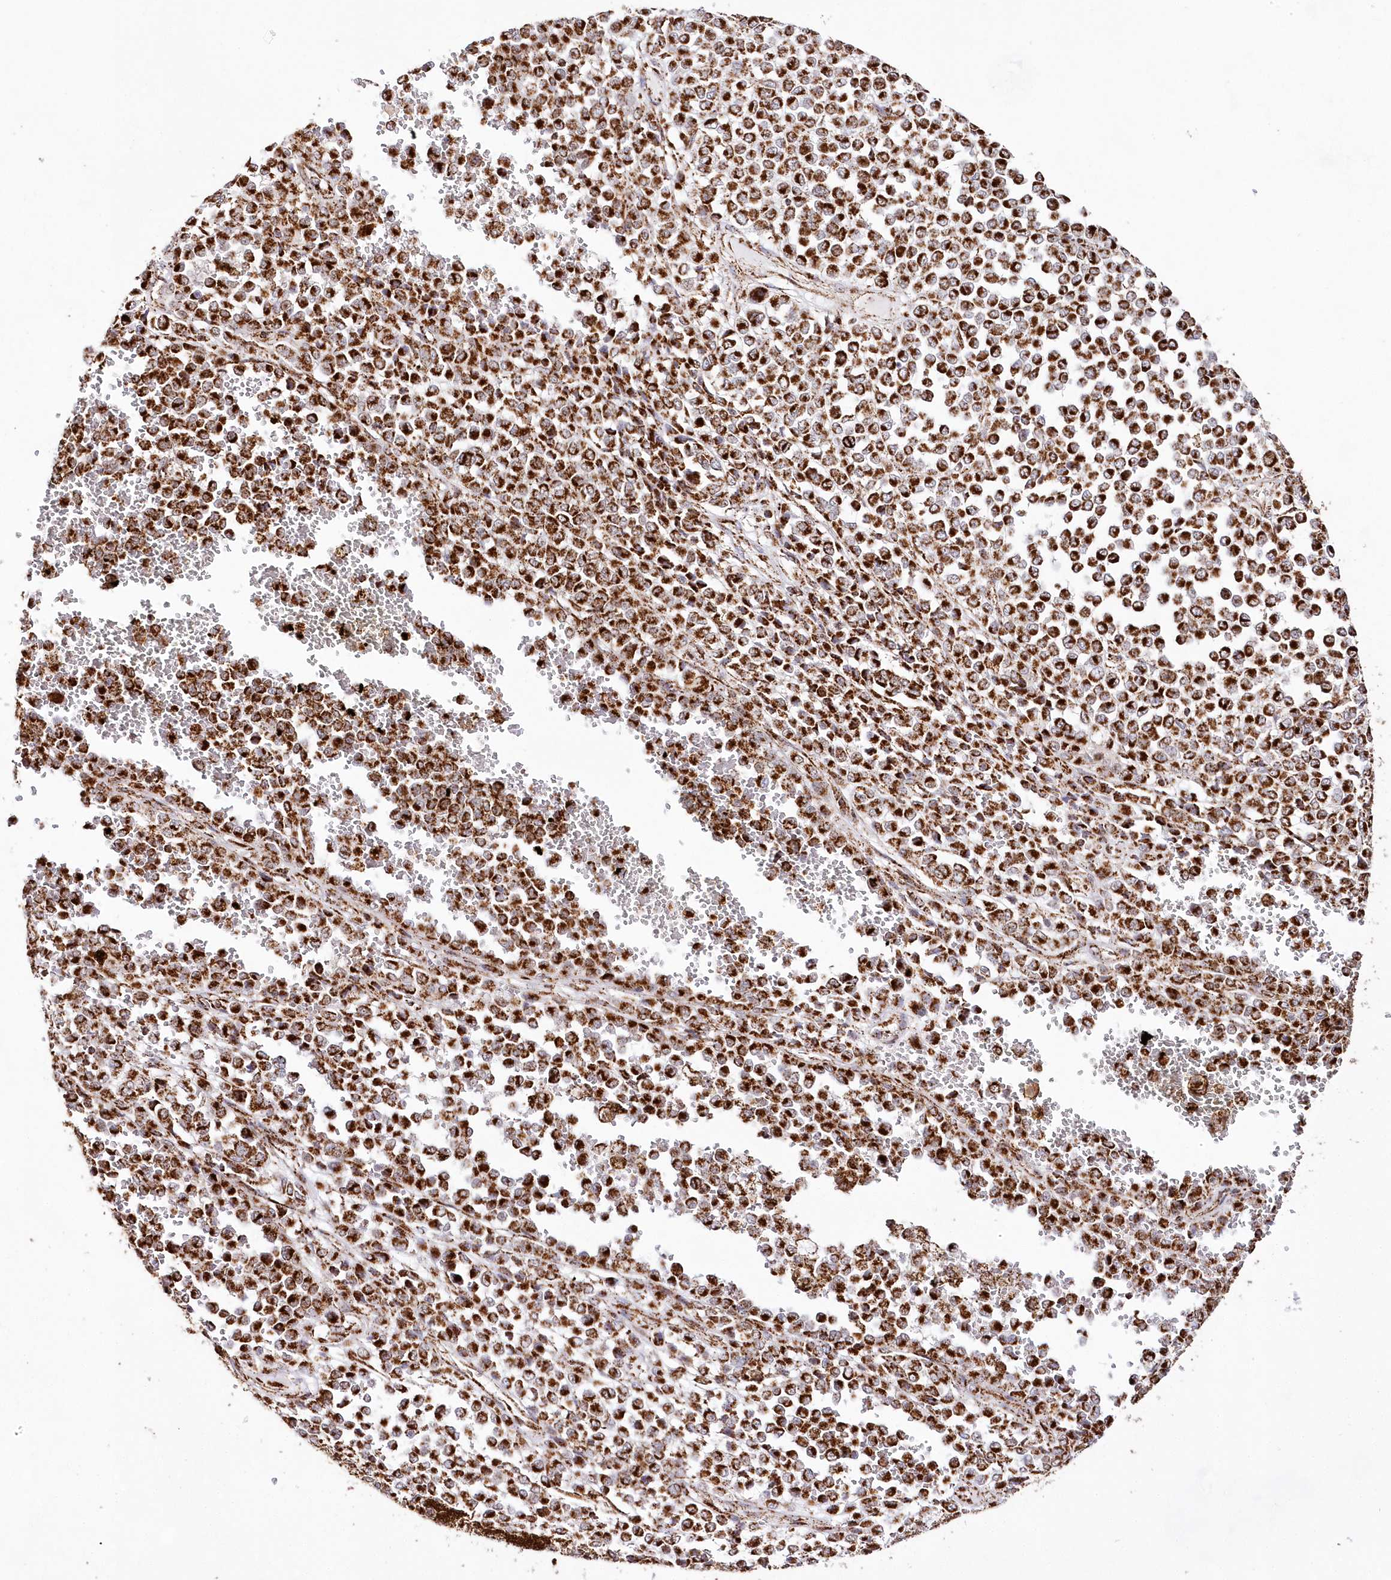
{"staining": {"intensity": "strong", "quantity": ">75%", "location": "cytoplasmic/membranous"}, "tissue": "melanoma", "cell_type": "Tumor cells", "image_type": "cancer", "snomed": [{"axis": "morphology", "description": "Malignant melanoma, Metastatic site"}, {"axis": "topography", "description": "Pancreas"}], "caption": "Melanoma stained with immunohistochemistry displays strong cytoplasmic/membranous staining in about >75% of tumor cells.", "gene": "HADHB", "patient": {"sex": "female", "age": 30}}